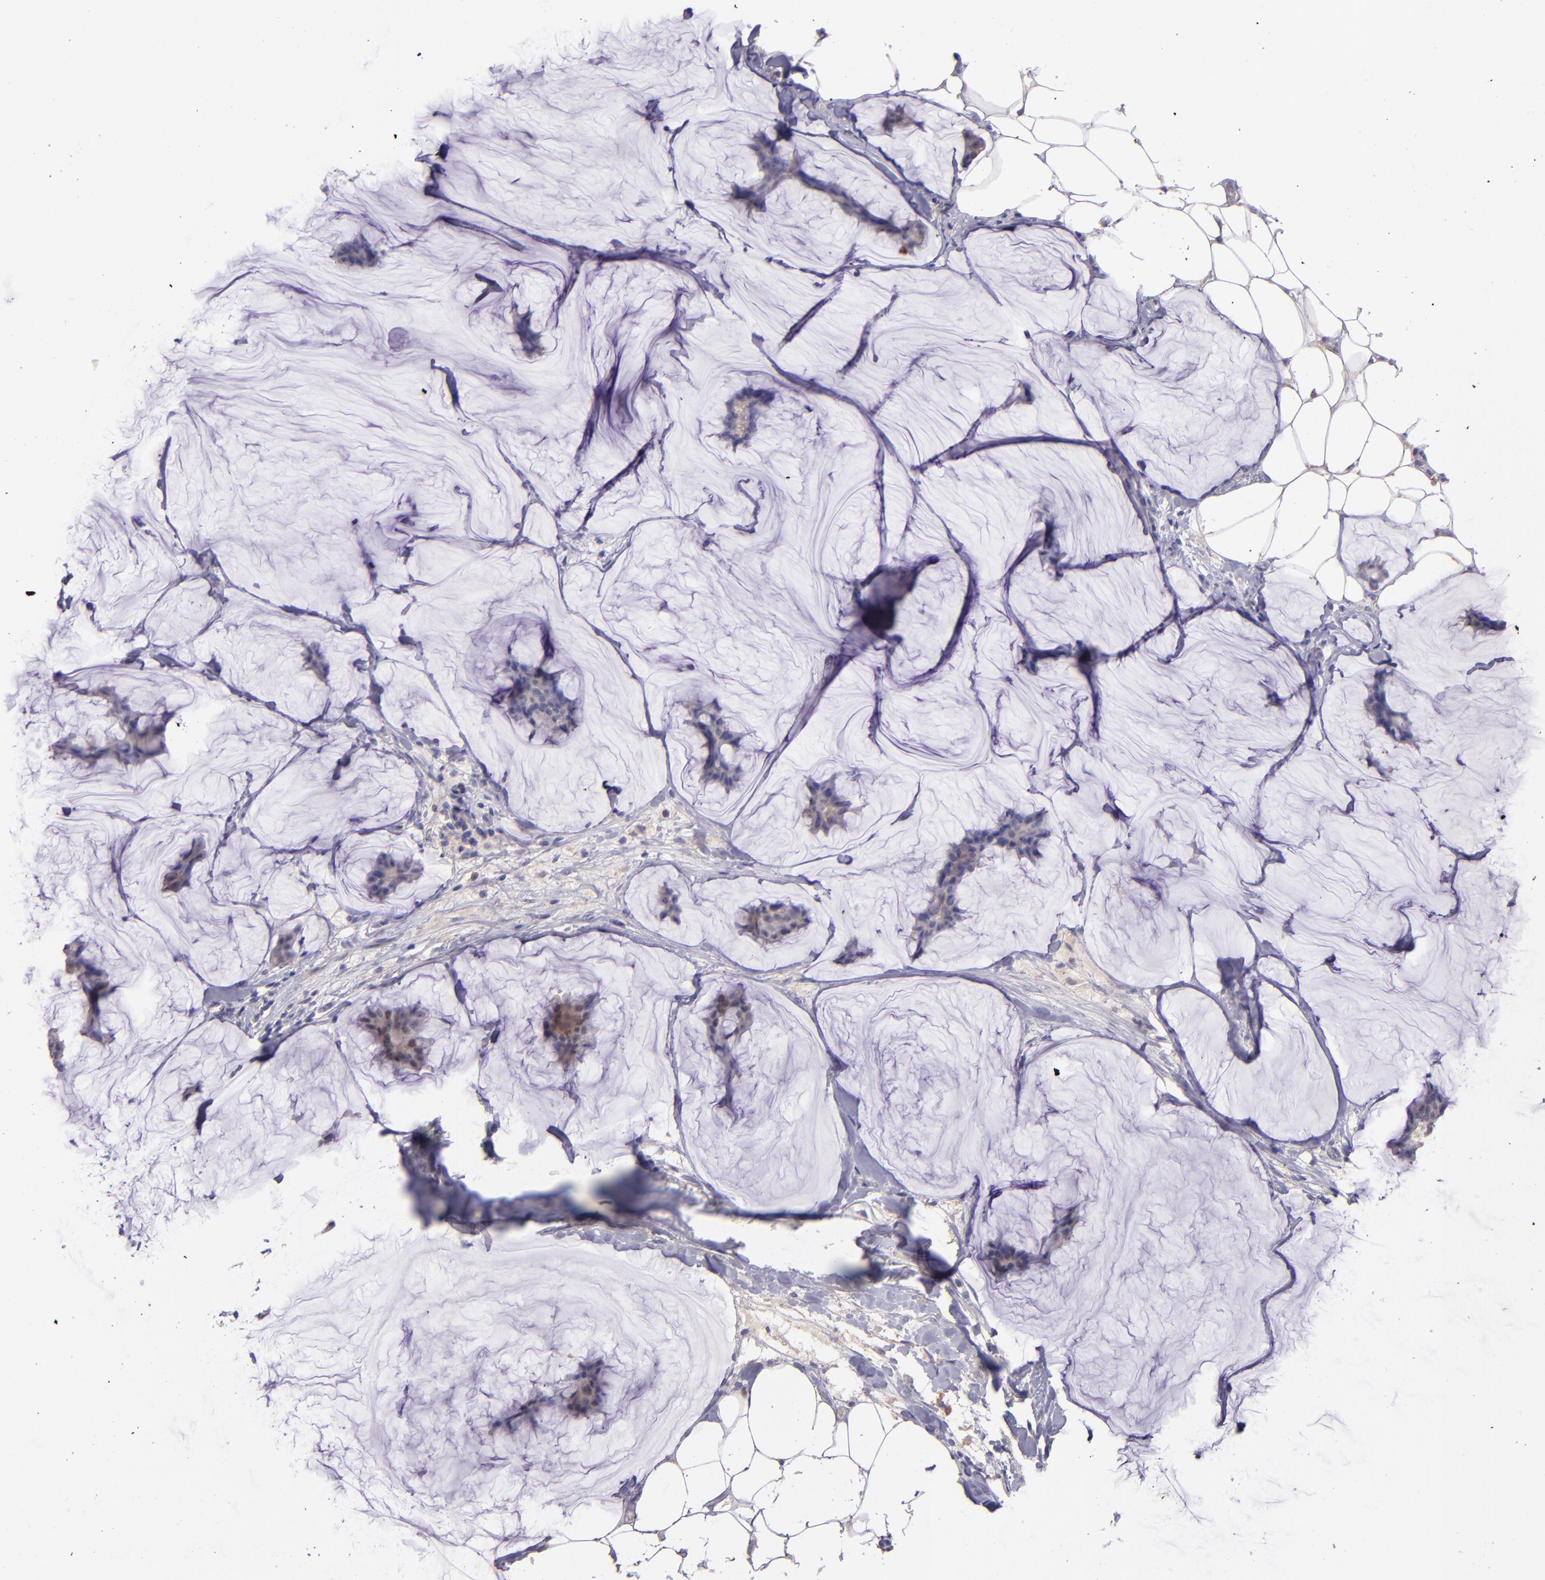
{"staining": {"intensity": "weak", "quantity": "<25%", "location": "cytoplasmic/membranous"}, "tissue": "breast cancer", "cell_type": "Tumor cells", "image_type": "cancer", "snomed": [{"axis": "morphology", "description": "Duct carcinoma"}, {"axis": "topography", "description": "Breast"}], "caption": "Immunohistochemistry of human intraductal carcinoma (breast) exhibits no expression in tumor cells. The staining is performed using DAB (3,3'-diaminobenzidine) brown chromogen with nuclei counter-stained in using hematoxylin.", "gene": "PAPPA", "patient": {"sex": "female", "age": 93}}